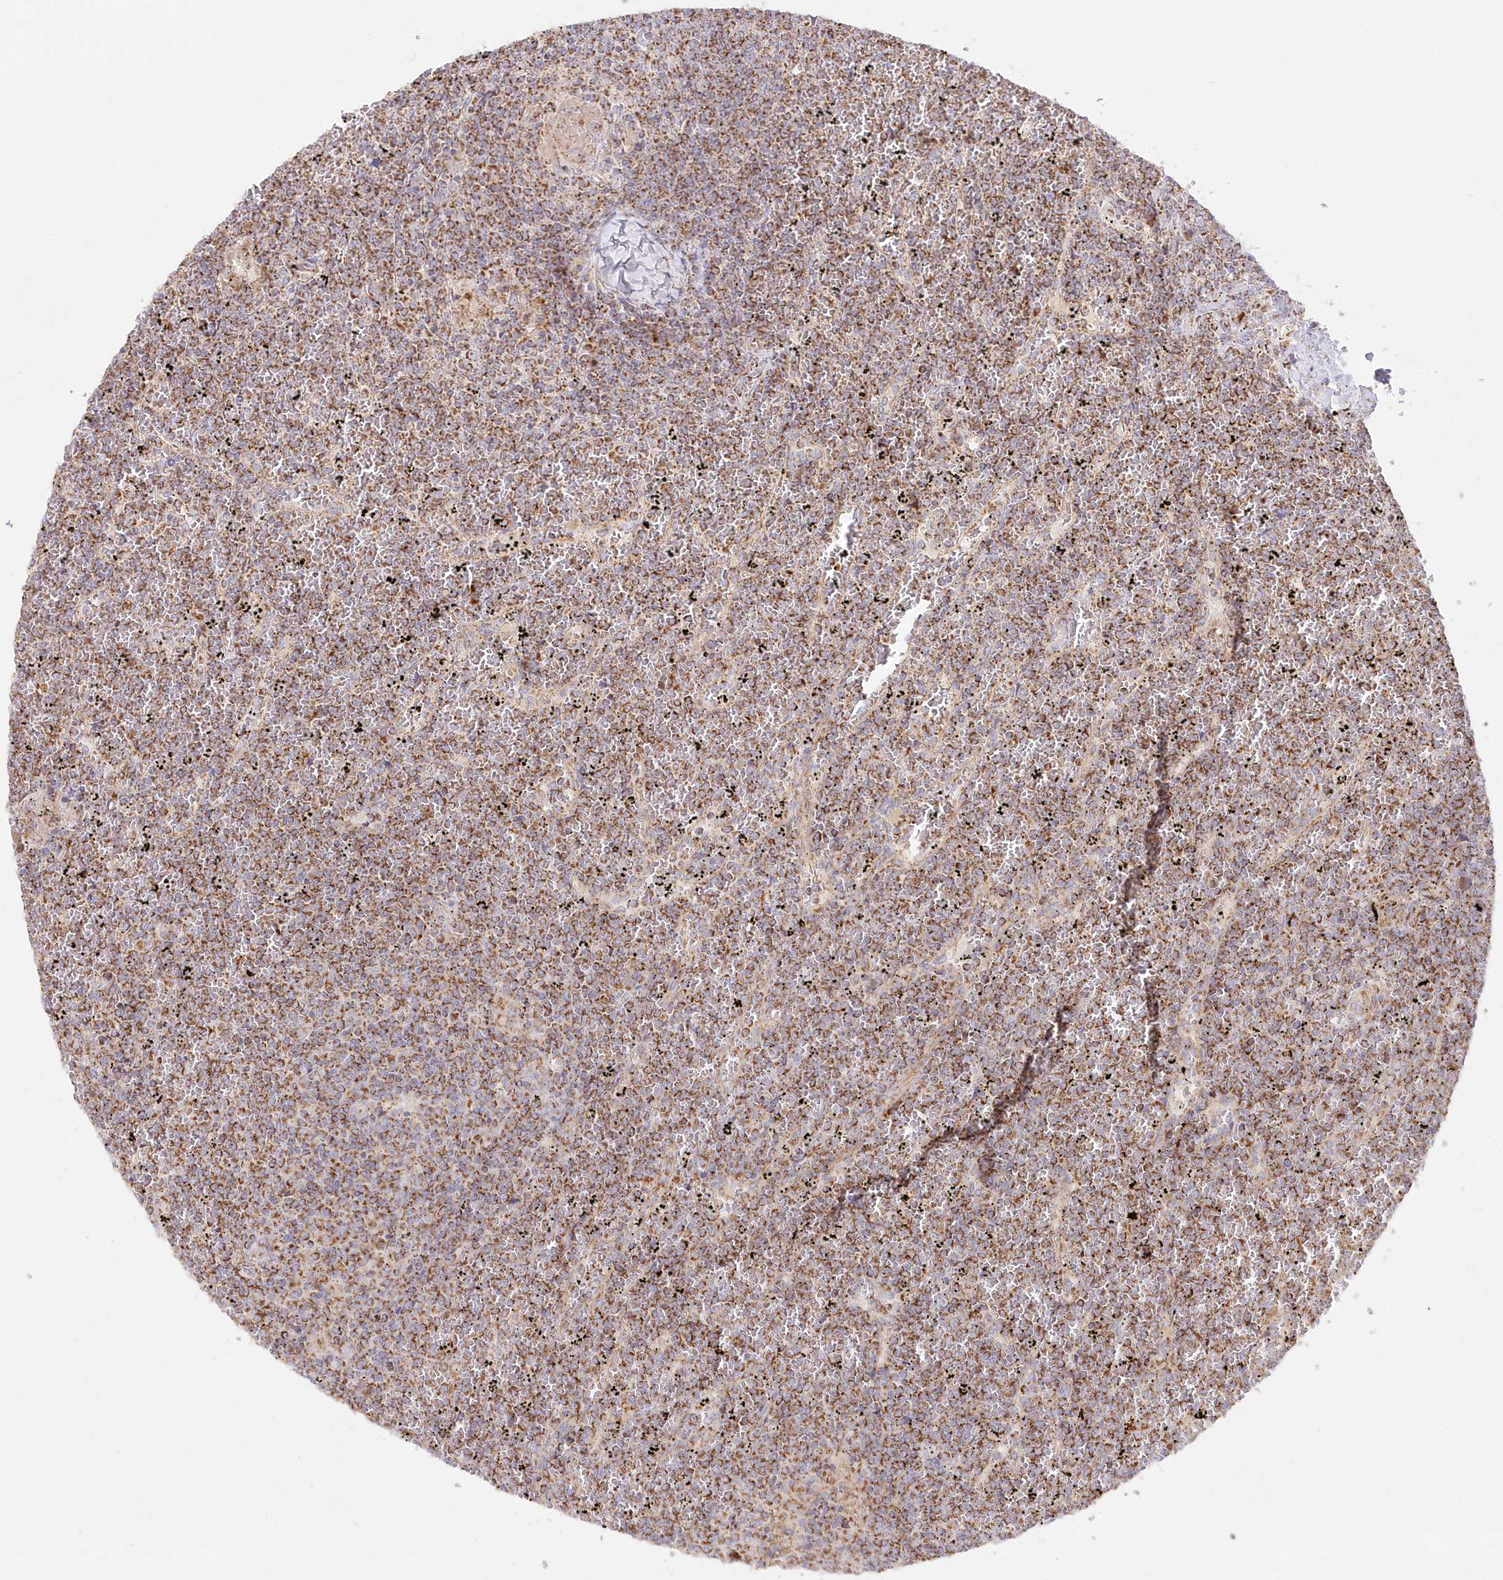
{"staining": {"intensity": "moderate", "quantity": ">75%", "location": "cytoplasmic/membranous"}, "tissue": "lymphoma", "cell_type": "Tumor cells", "image_type": "cancer", "snomed": [{"axis": "morphology", "description": "Malignant lymphoma, non-Hodgkin's type, Low grade"}, {"axis": "topography", "description": "Spleen"}], "caption": "A photomicrograph of human lymphoma stained for a protein reveals moderate cytoplasmic/membranous brown staining in tumor cells.", "gene": "DNA2", "patient": {"sex": "female", "age": 19}}